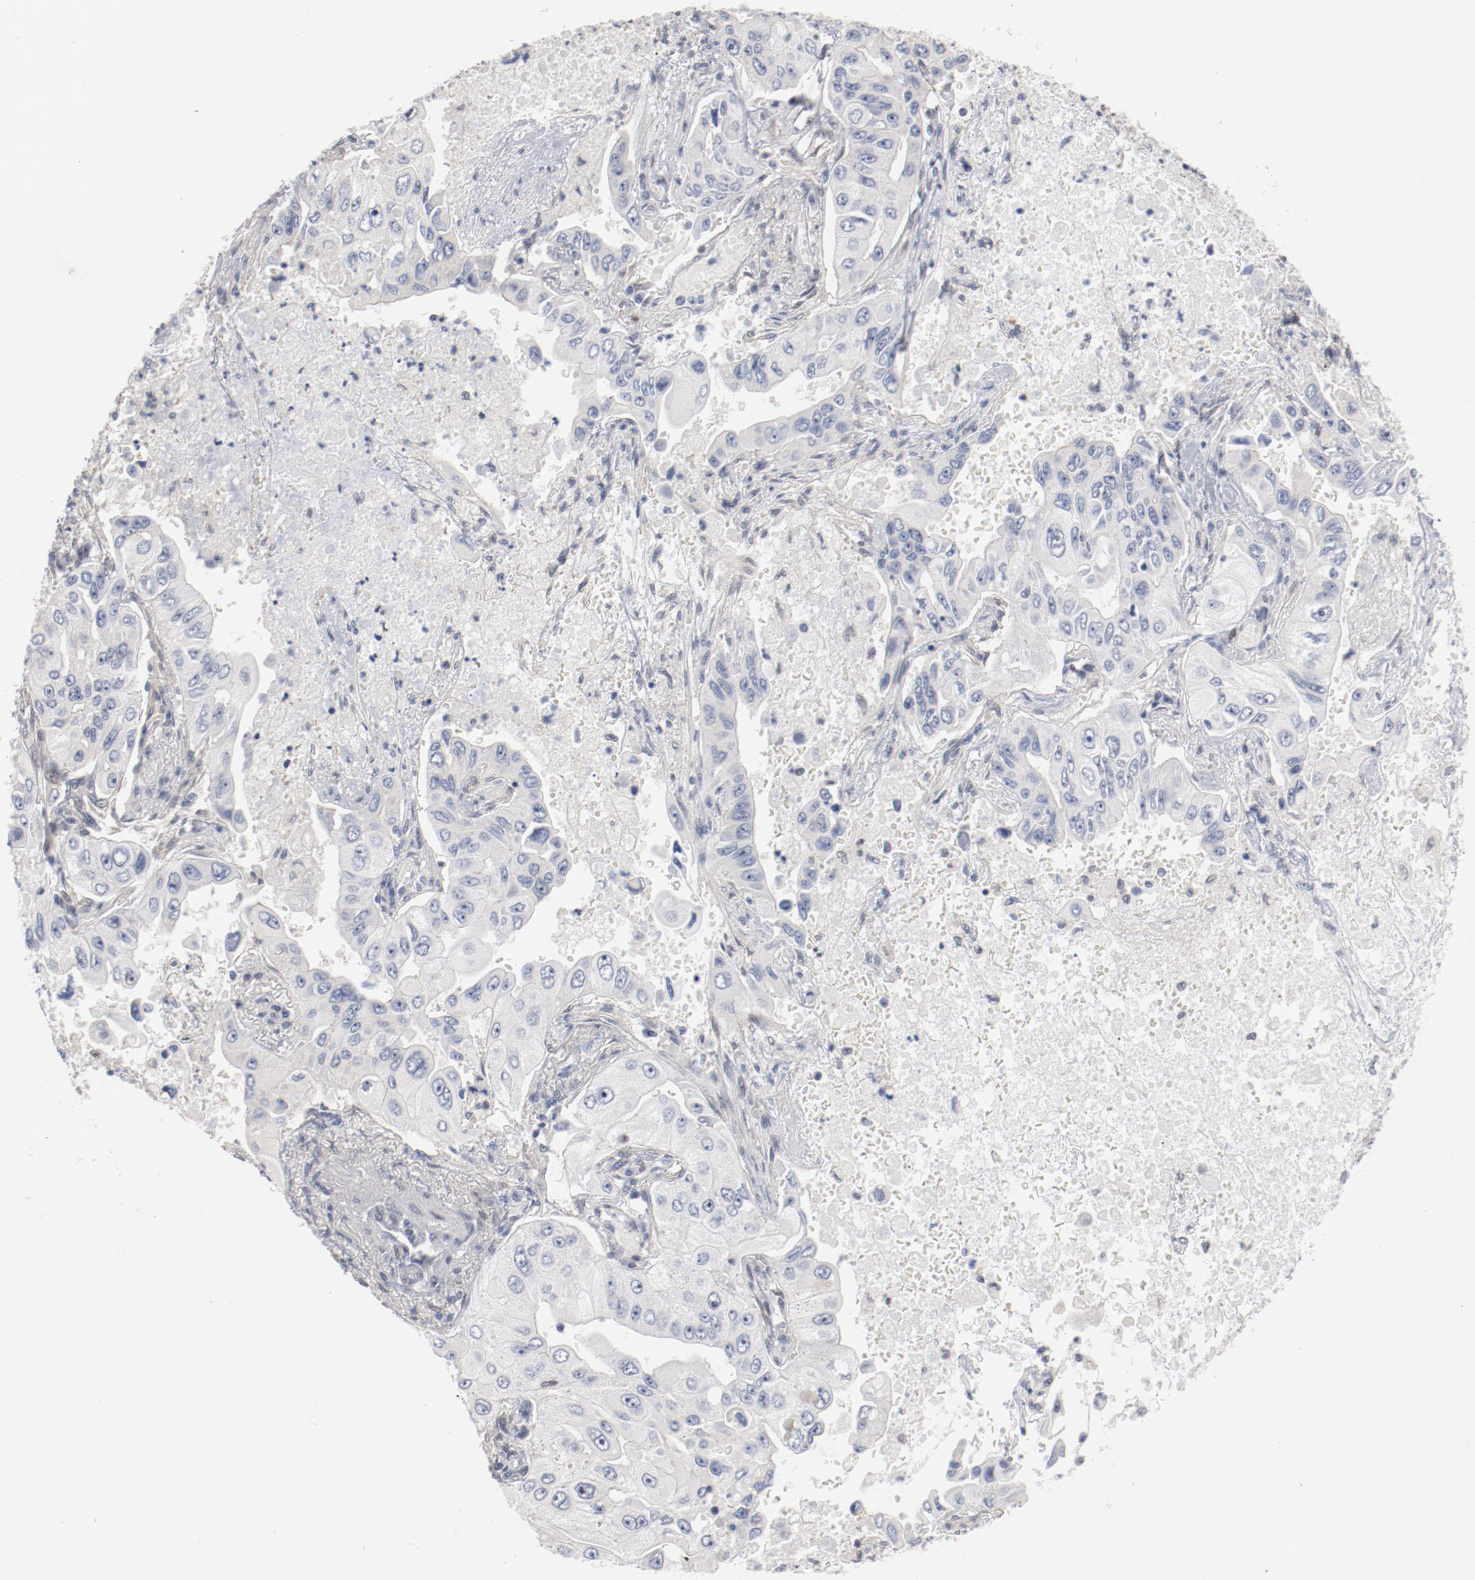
{"staining": {"intensity": "negative", "quantity": "none", "location": "none"}, "tissue": "lung cancer", "cell_type": "Tumor cells", "image_type": "cancer", "snomed": [{"axis": "morphology", "description": "Adenocarcinoma, NOS"}, {"axis": "topography", "description": "Lung"}], "caption": "This is an IHC photomicrograph of human lung adenocarcinoma. There is no positivity in tumor cells.", "gene": "ZEB2", "patient": {"sex": "male", "age": 84}}